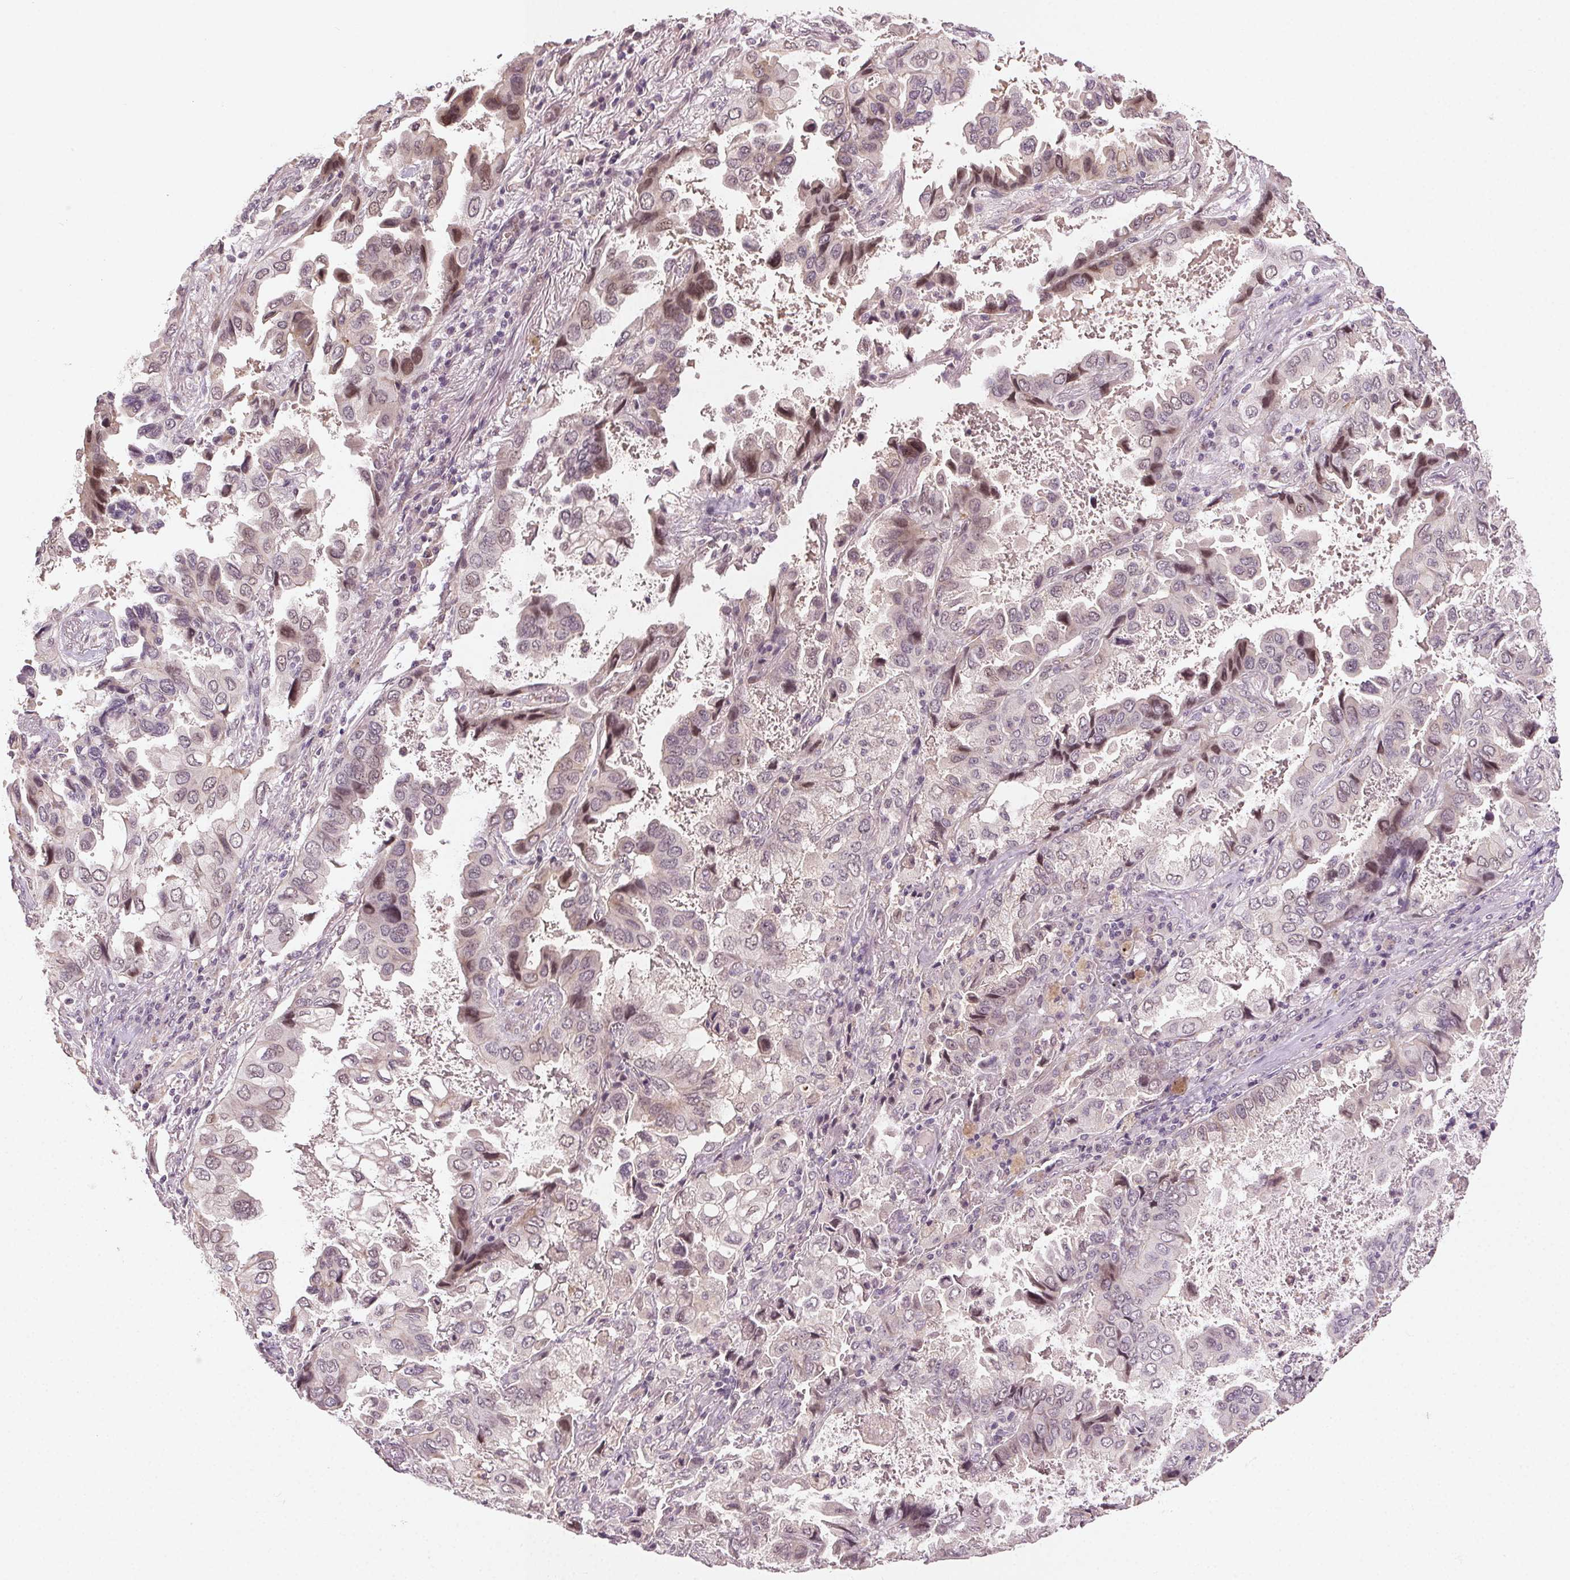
{"staining": {"intensity": "weak", "quantity": "<25%", "location": "nuclear"}, "tissue": "lung cancer", "cell_type": "Tumor cells", "image_type": "cancer", "snomed": [{"axis": "morphology", "description": "Aneuploidy"}, {"axis": "morphology", "description": "Adenocarcinoma, NOS"}, {"axis": "morphology", "description": "Adenocarcinoma, metastatic, NOS"}, {"axis": "topography", "description": "Lymph node"}, {"axis": "topography", "description": "Lung"}], "caption": "Histopathology image shows no protein positivity in tumor cells of lung cancer tissue.", "gene": "TUB", "patient": {"sex": "female", "age": 48}}